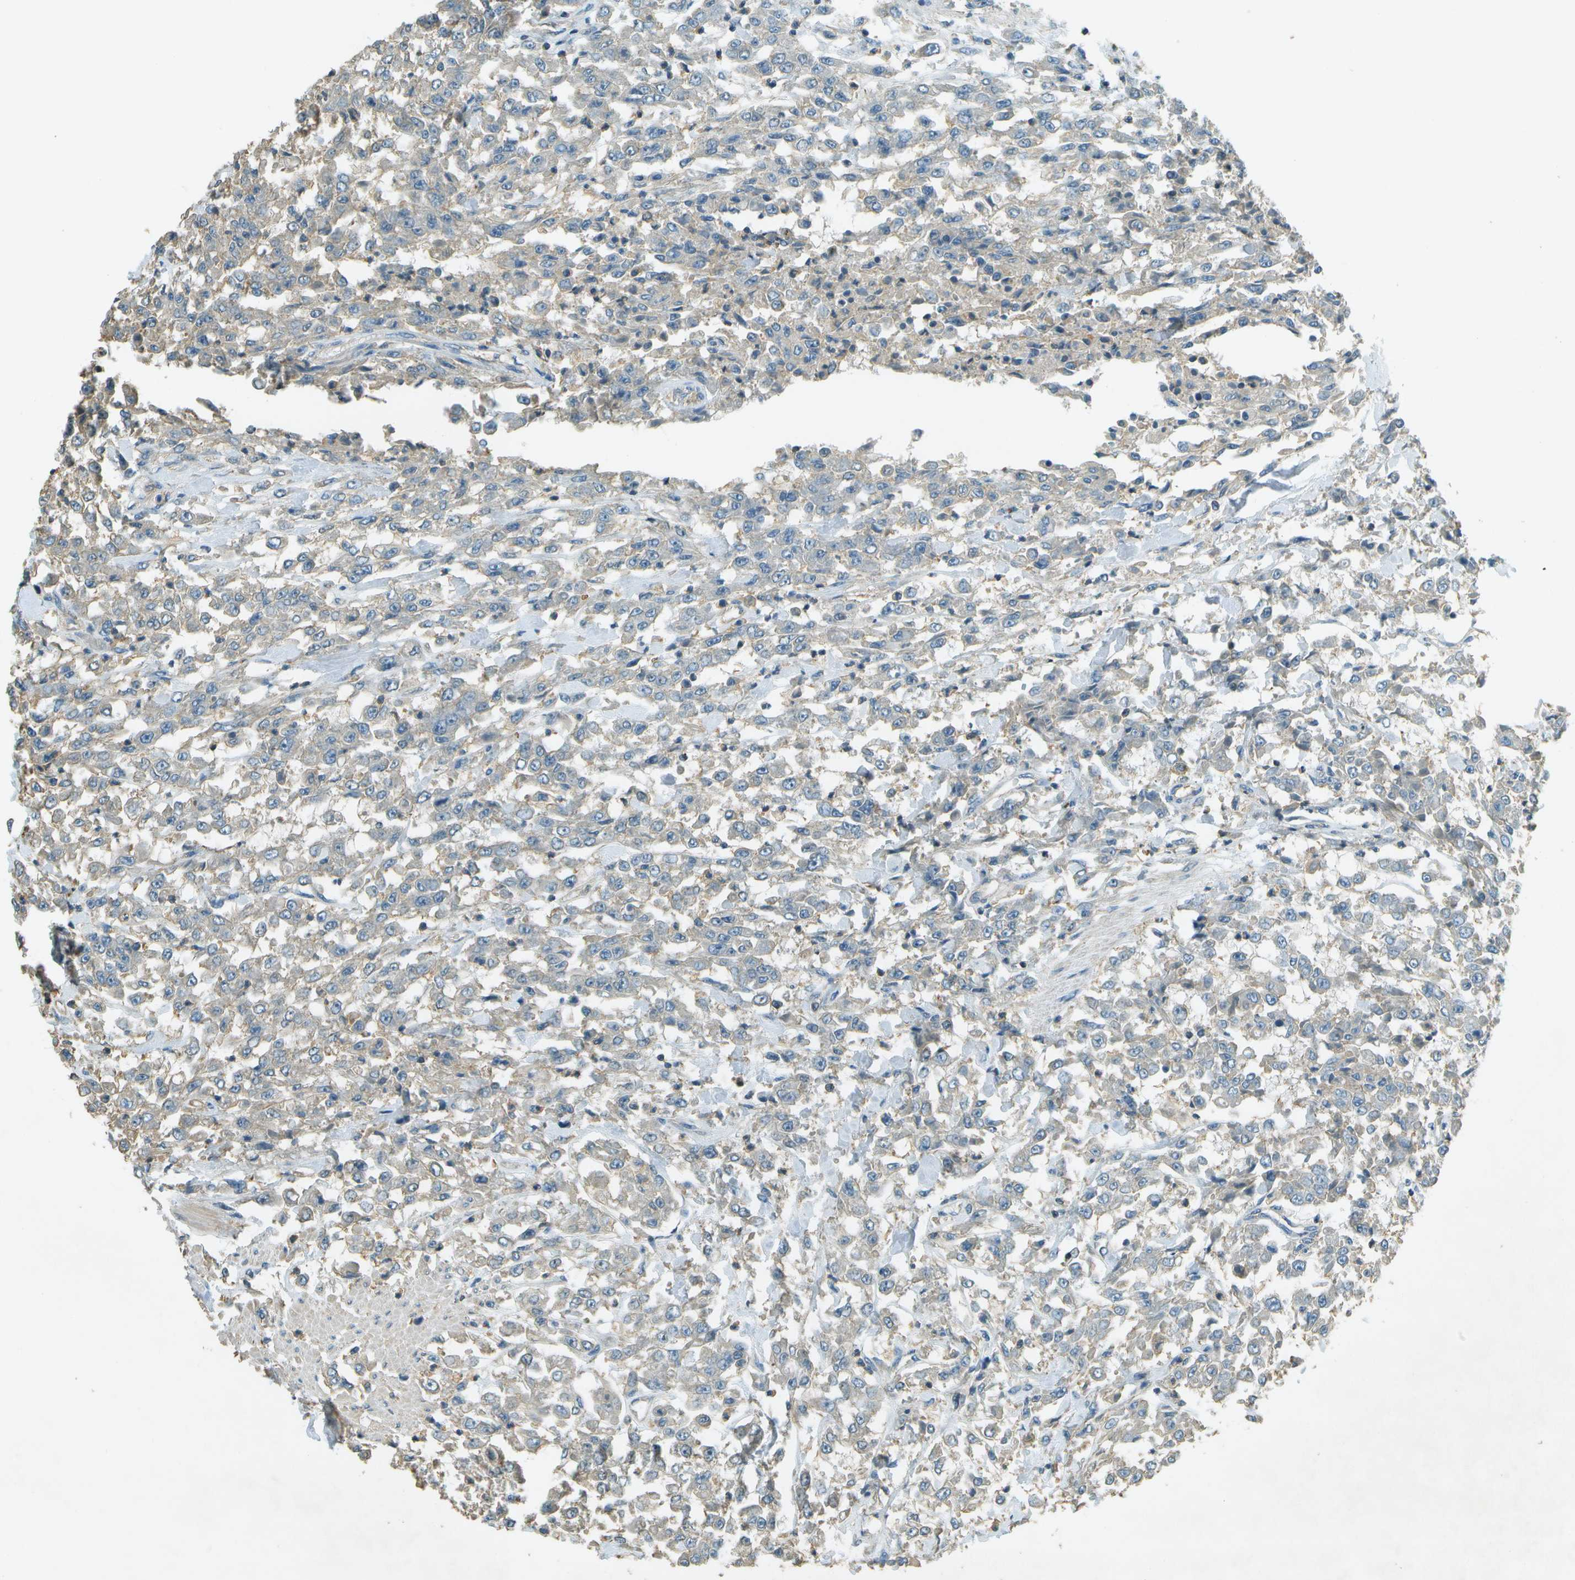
{"staining": {"intensity": "negative", "quantity": "none", "location": "none"}, "tissue": "urothelial cancer", "cell_type": "Tumor cells", "image_type": "cancer", "snomed": [{"axis": "morphology", "description": "Urothelial carcinoma, High grade"}, {"axis": "topography", "description": "Urinary bladder"}], "caption": "This is an immunohistochemistry histopathology image of urothelial cancer. There is no staining in tumor cells.", "gene": "NUDT4", "patient": {"sex": "male", "age": 46}}